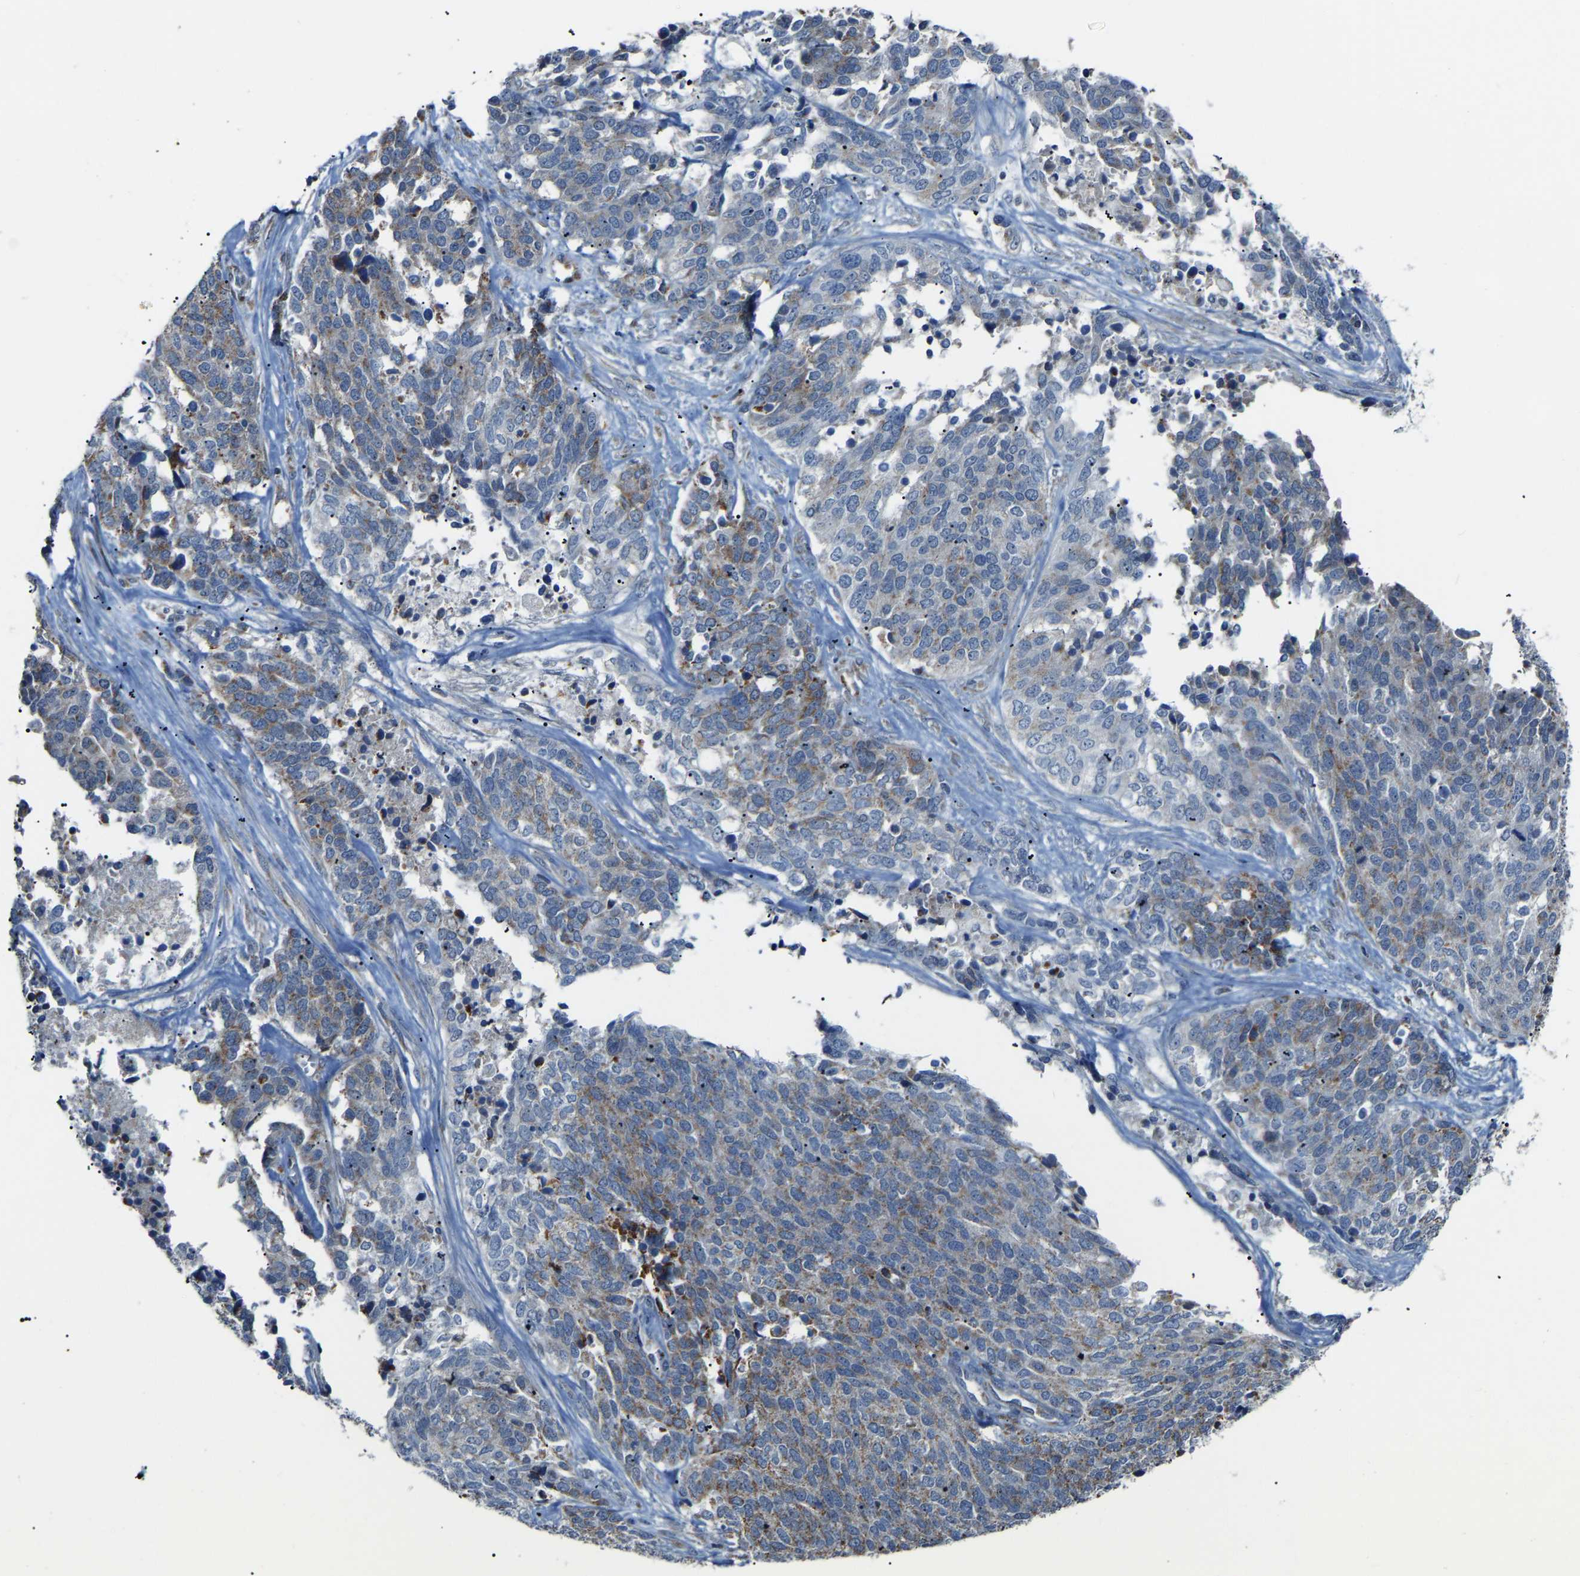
{"staining": {"intensity": "moderate", "quantity": "<25%", "location": "cytoplasmic/membranous"}, "tissue": "ovarian cancer", "cell_type": "Tumor cells", "image_type": "cancer", "snomed": [{"axis": "morphology", "description": "Cystadenocarcinoma, serous, NOS"}, {"axis": "topography", "description": "Ovary"}], "caption": "Human ovarian cancer (serous cystadenocarcinoma) stained for a protein (brown) exhibits moderate cytoplasmic/membranous positive staining in about <25% of tumor cells.", "gene": "CANT1", "patient": {"sex": "female", "age": 44}}